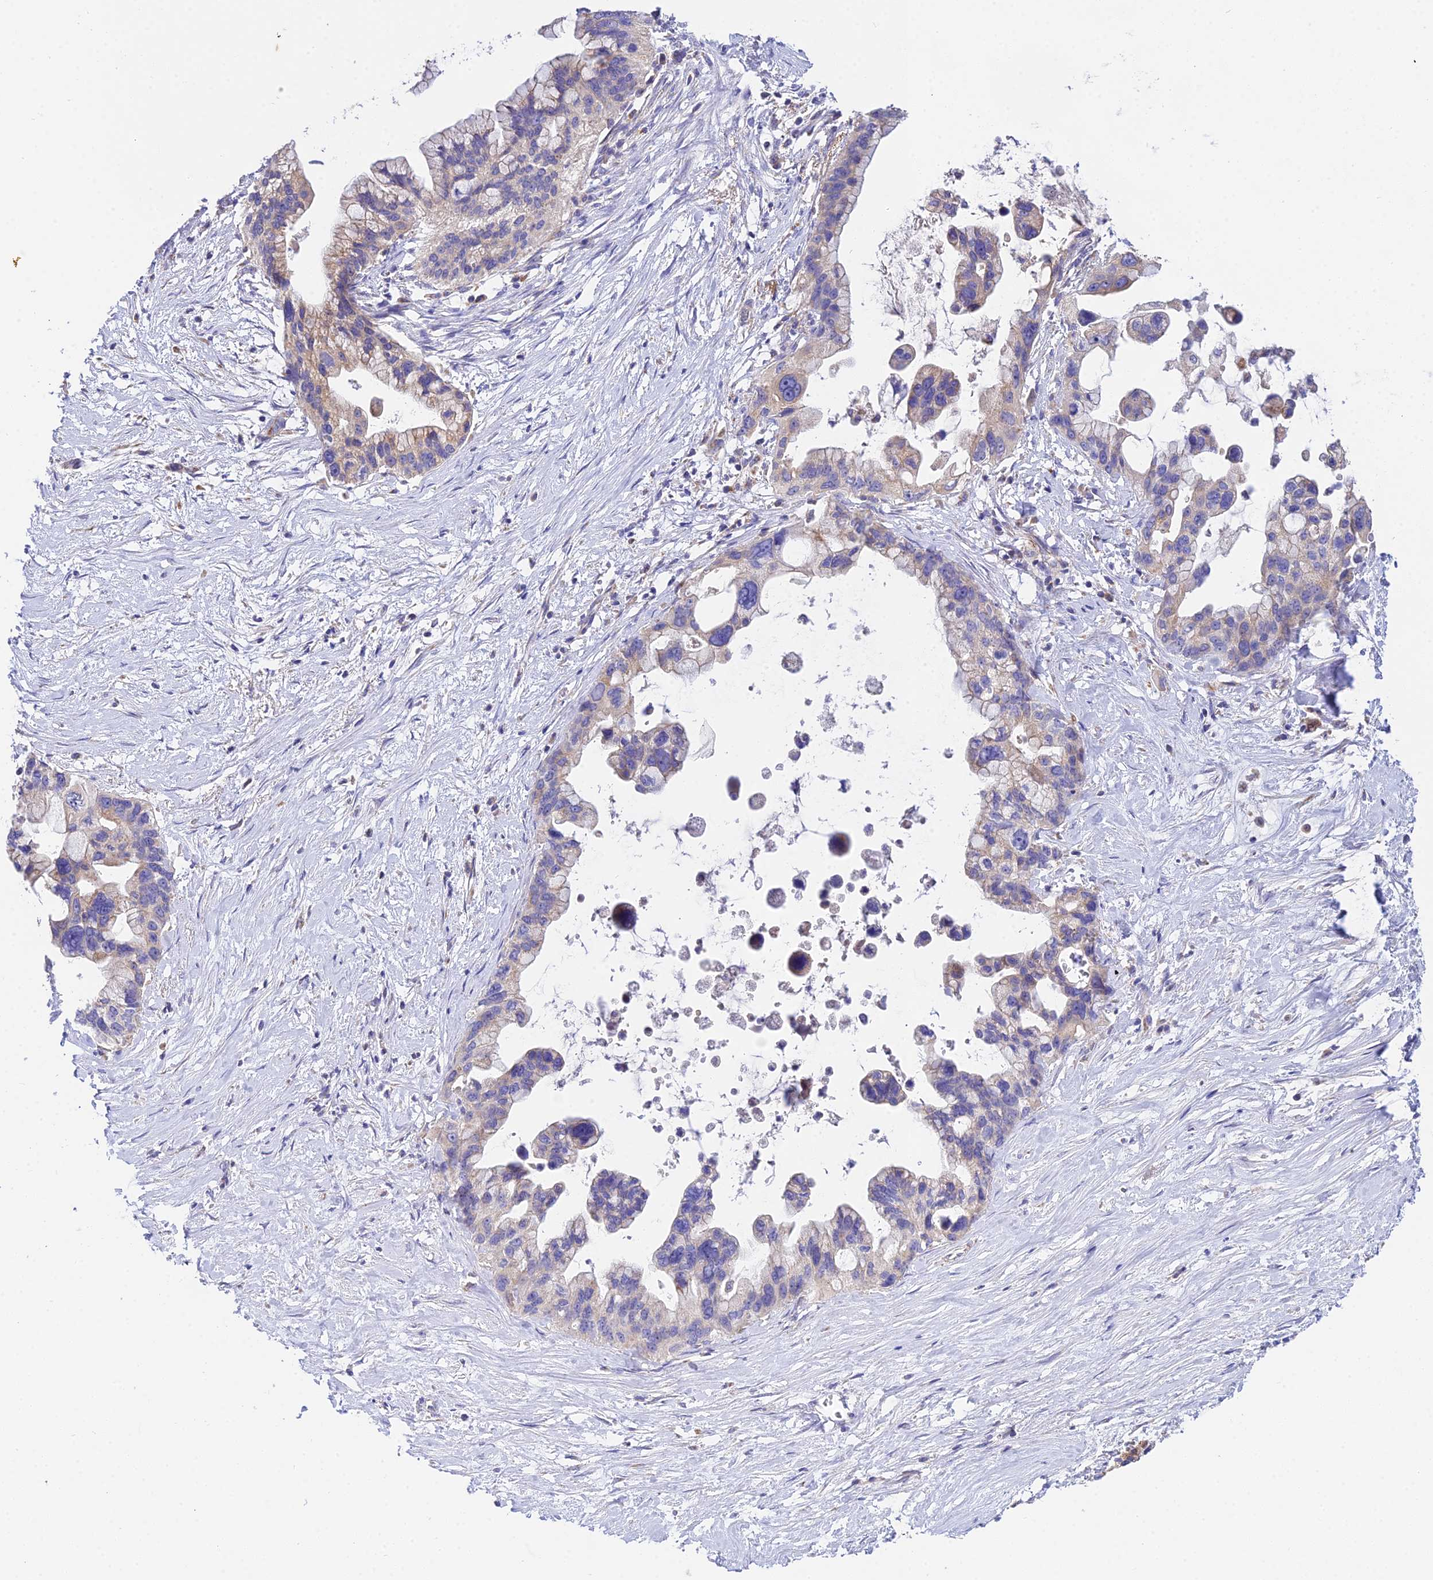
{"staining": {"intensity": "weak", "quantity": "25%-75%", "location": "cytoplasmic/membranous"}, "tissue": "pancreatic cancer", "cell_type": "Tumor cells", "image_type": "cancer", "snomed": [{"axis": "morphology", "description": "Adenocarcinoma, NOS"}, {"axis": "topography", "description": "Pancreas"}], "caption": "Human pancreatic adenocarcinoma stained for a protein (brown) exhibits weak cytoplasmic/membranous positive positivity in approximately 25%-75% of tumor cells.", "gene": "NIPSNAP3A", "patient": {"sex": "female", "age": 83}}